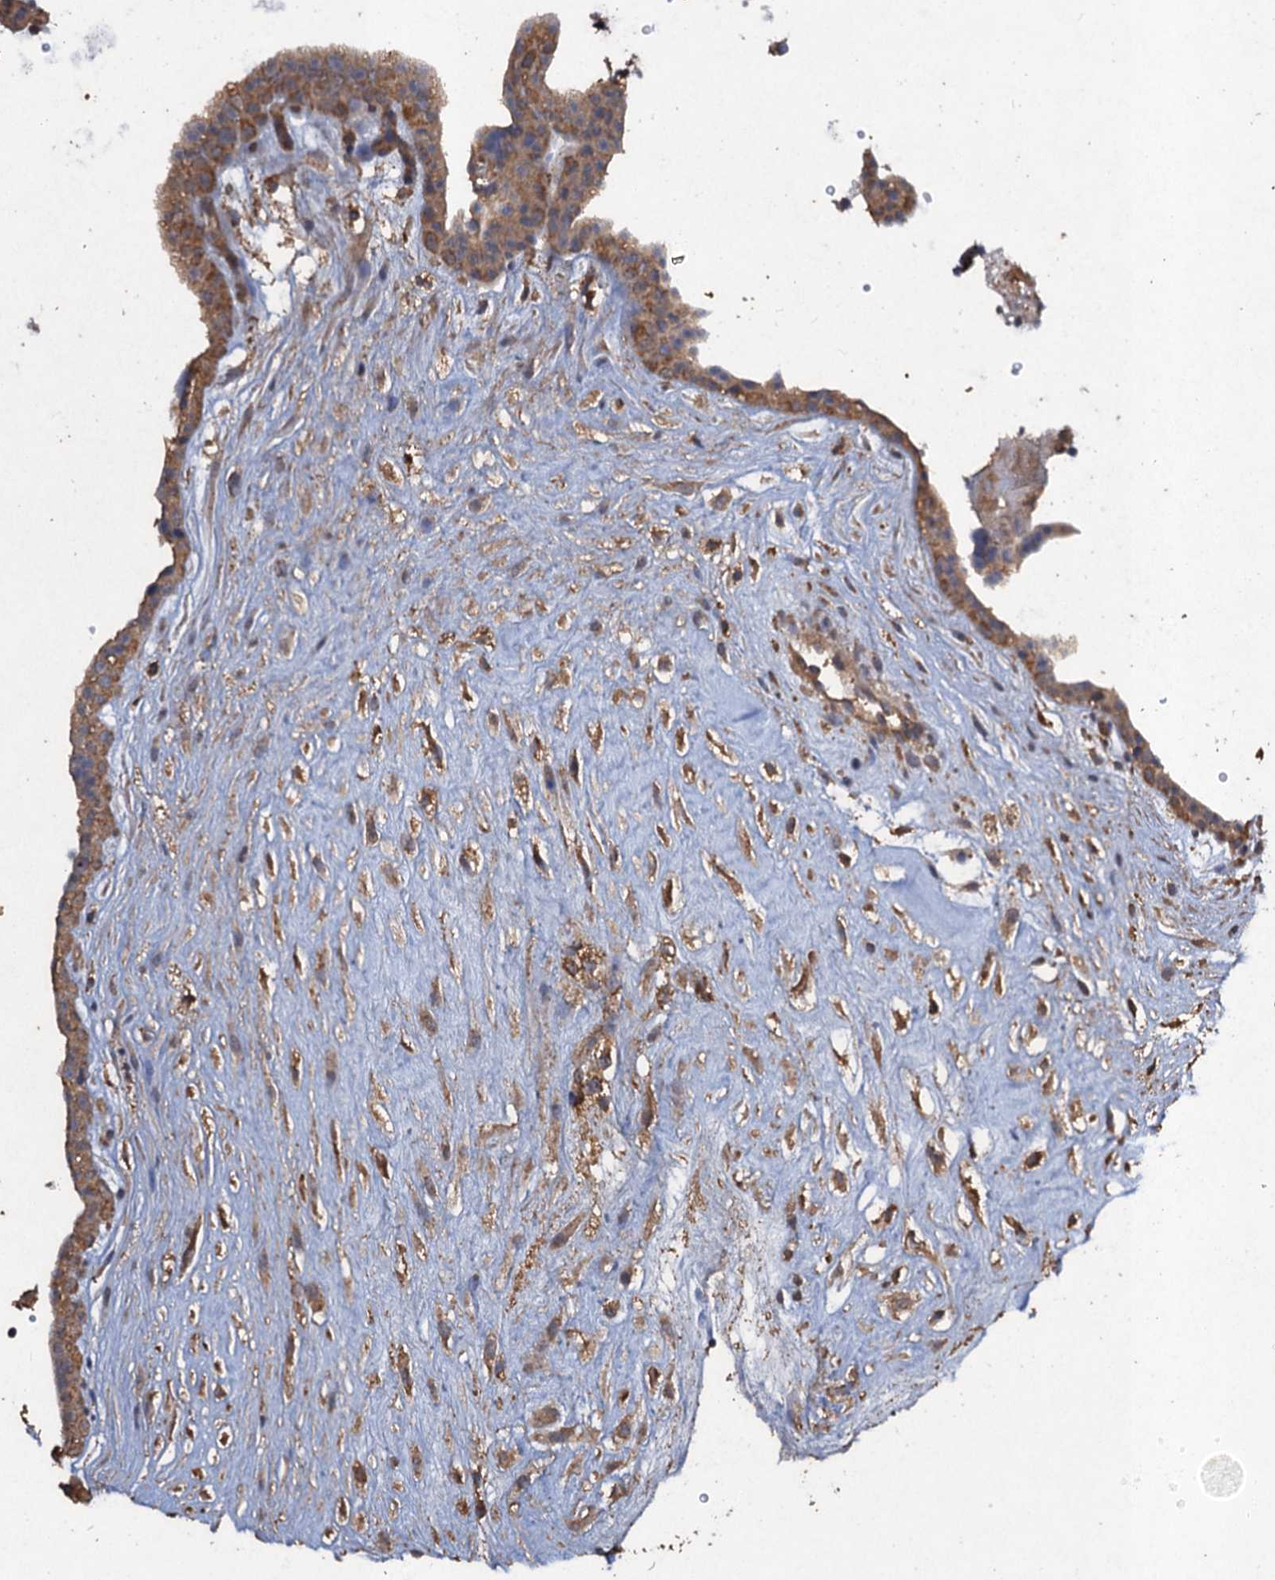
{"staining": {"intensity": "moderate", "quantity": ">75%", "location": "cytoplasmic/membranous"}, "tissue": "placenta", "cell_type": "Decidual cells", "image_type": "normal", "snomed": [{"axis": "morphology", "description": "Normal tissue, NOS"}, {"axis": "topography", "description": "Placenta"}], "caption": "Brown immunohistochemical staining in normal placenta shows moderate cytoplasmic/membranous staining in approximately >75% of decidual cells. Using DAB (brown) and hematoxylin (blue) stains, captured at high magnification using brightfield microscopy.", "gene": "SCUBE3", "patient": {"sex": "female", "age": 18}}